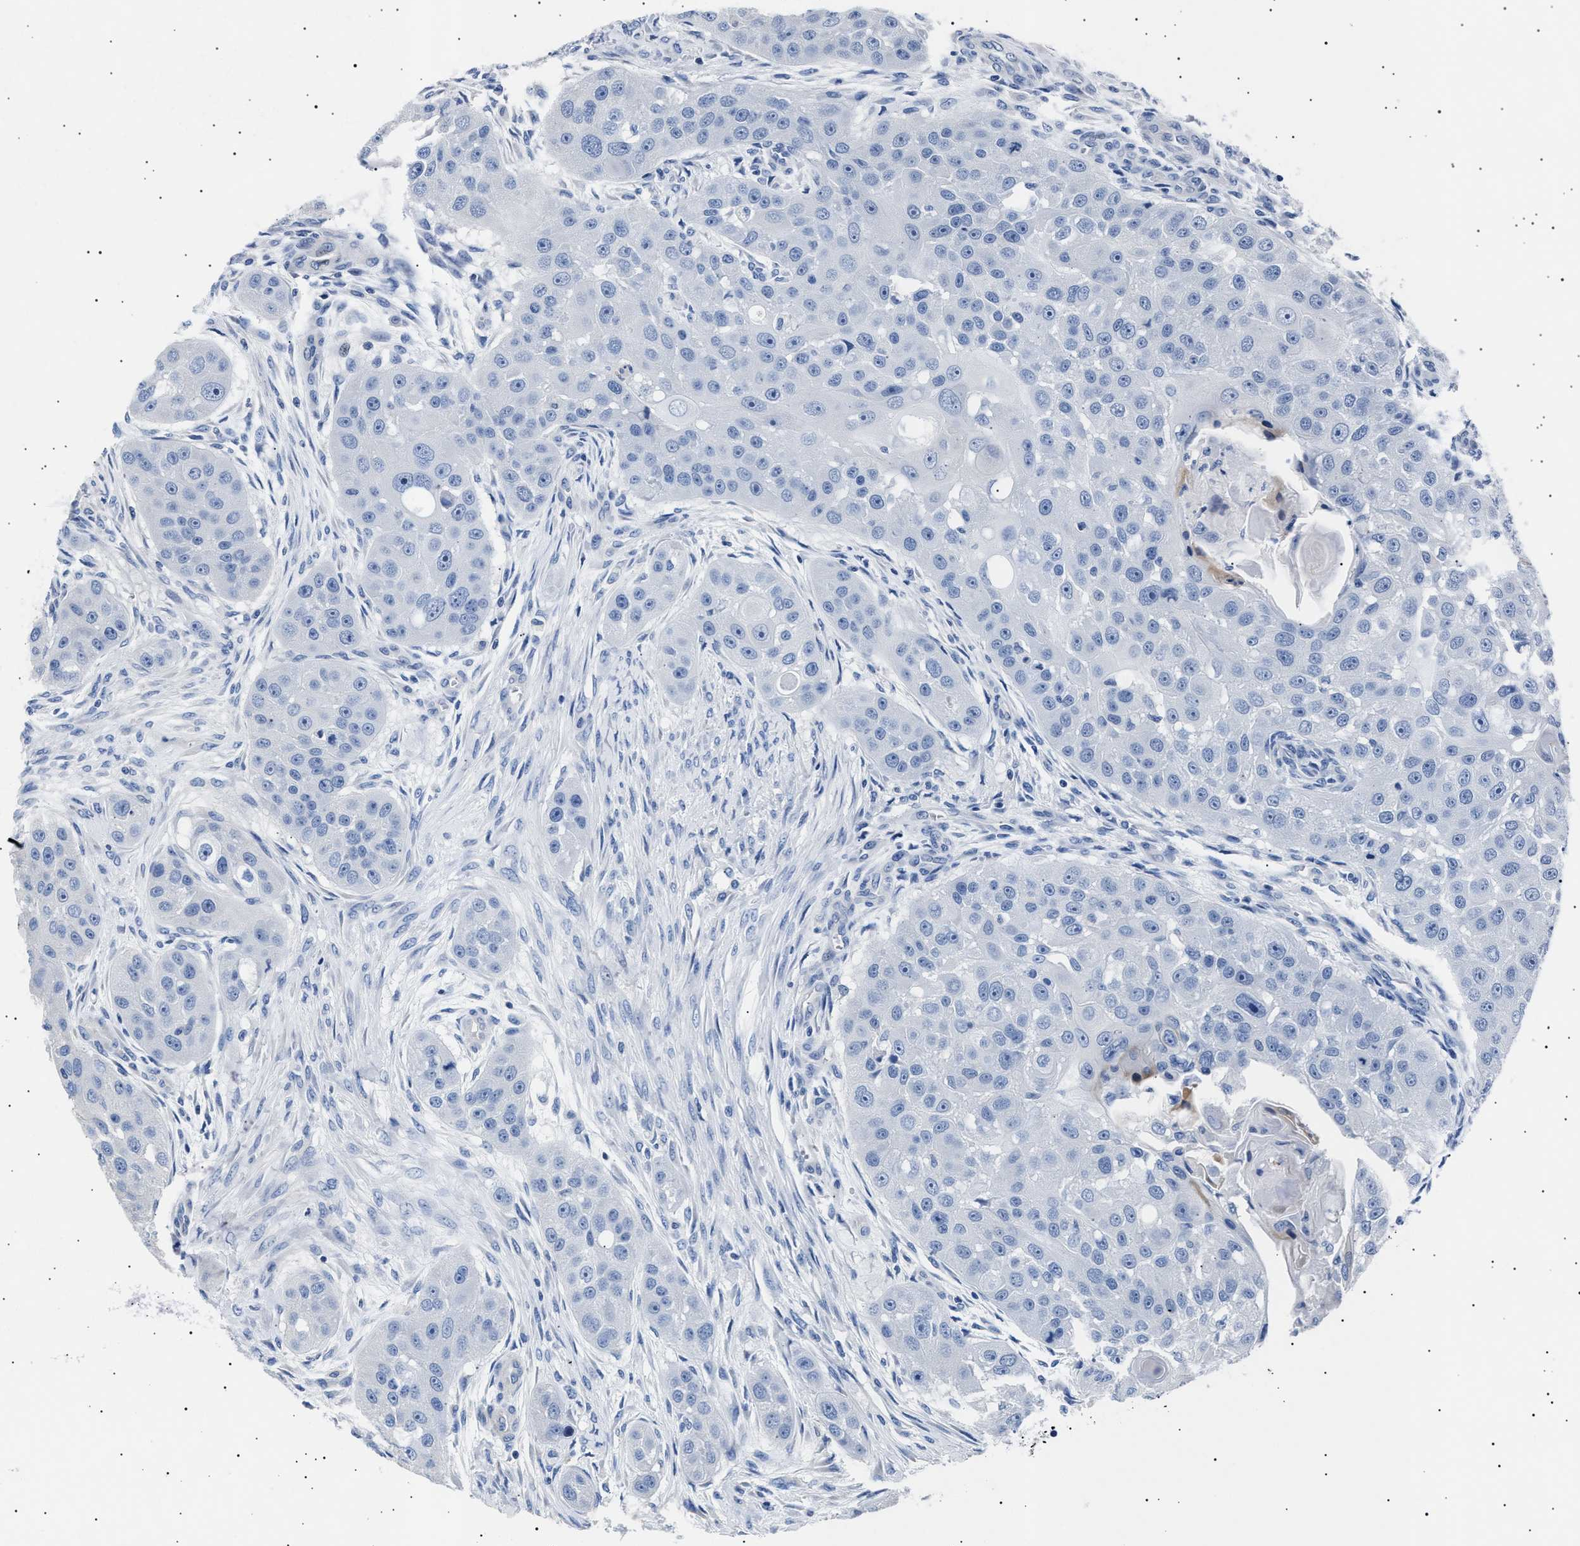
{"staining": {"intensity": "negative", "quantity": "none", "location": "none"}, "tissue": "head and neck cancer", "cell_type": "Tumor cells", "image_type": "cancer", "snomed": [{"axis": "morphology", "description": "Normal tissue, NOS"}, {"axis": "morphology", "description": "Squamous cell carcinoma, NOS"}, {"axis": "topography", "description": "Skeletal muscle"}, {"axis": "topography", "description": "Head-Neck"}], "caption": "An immunohistochemistry (IHC) micrograph of squamous cell carcinoma (head and neck) is shown. There is no staining in tumor cells of squamous cell carcinoma (head and neck). Brightfield microscopy of immunohistochemistry (IHC) stained with DAB (3,3'-diaminobenzidine) (brown) and hematoxylin (blue), captured at high magnification.", "gene": "HEMGN", "patient": {"sex": "male", "age": 51}}